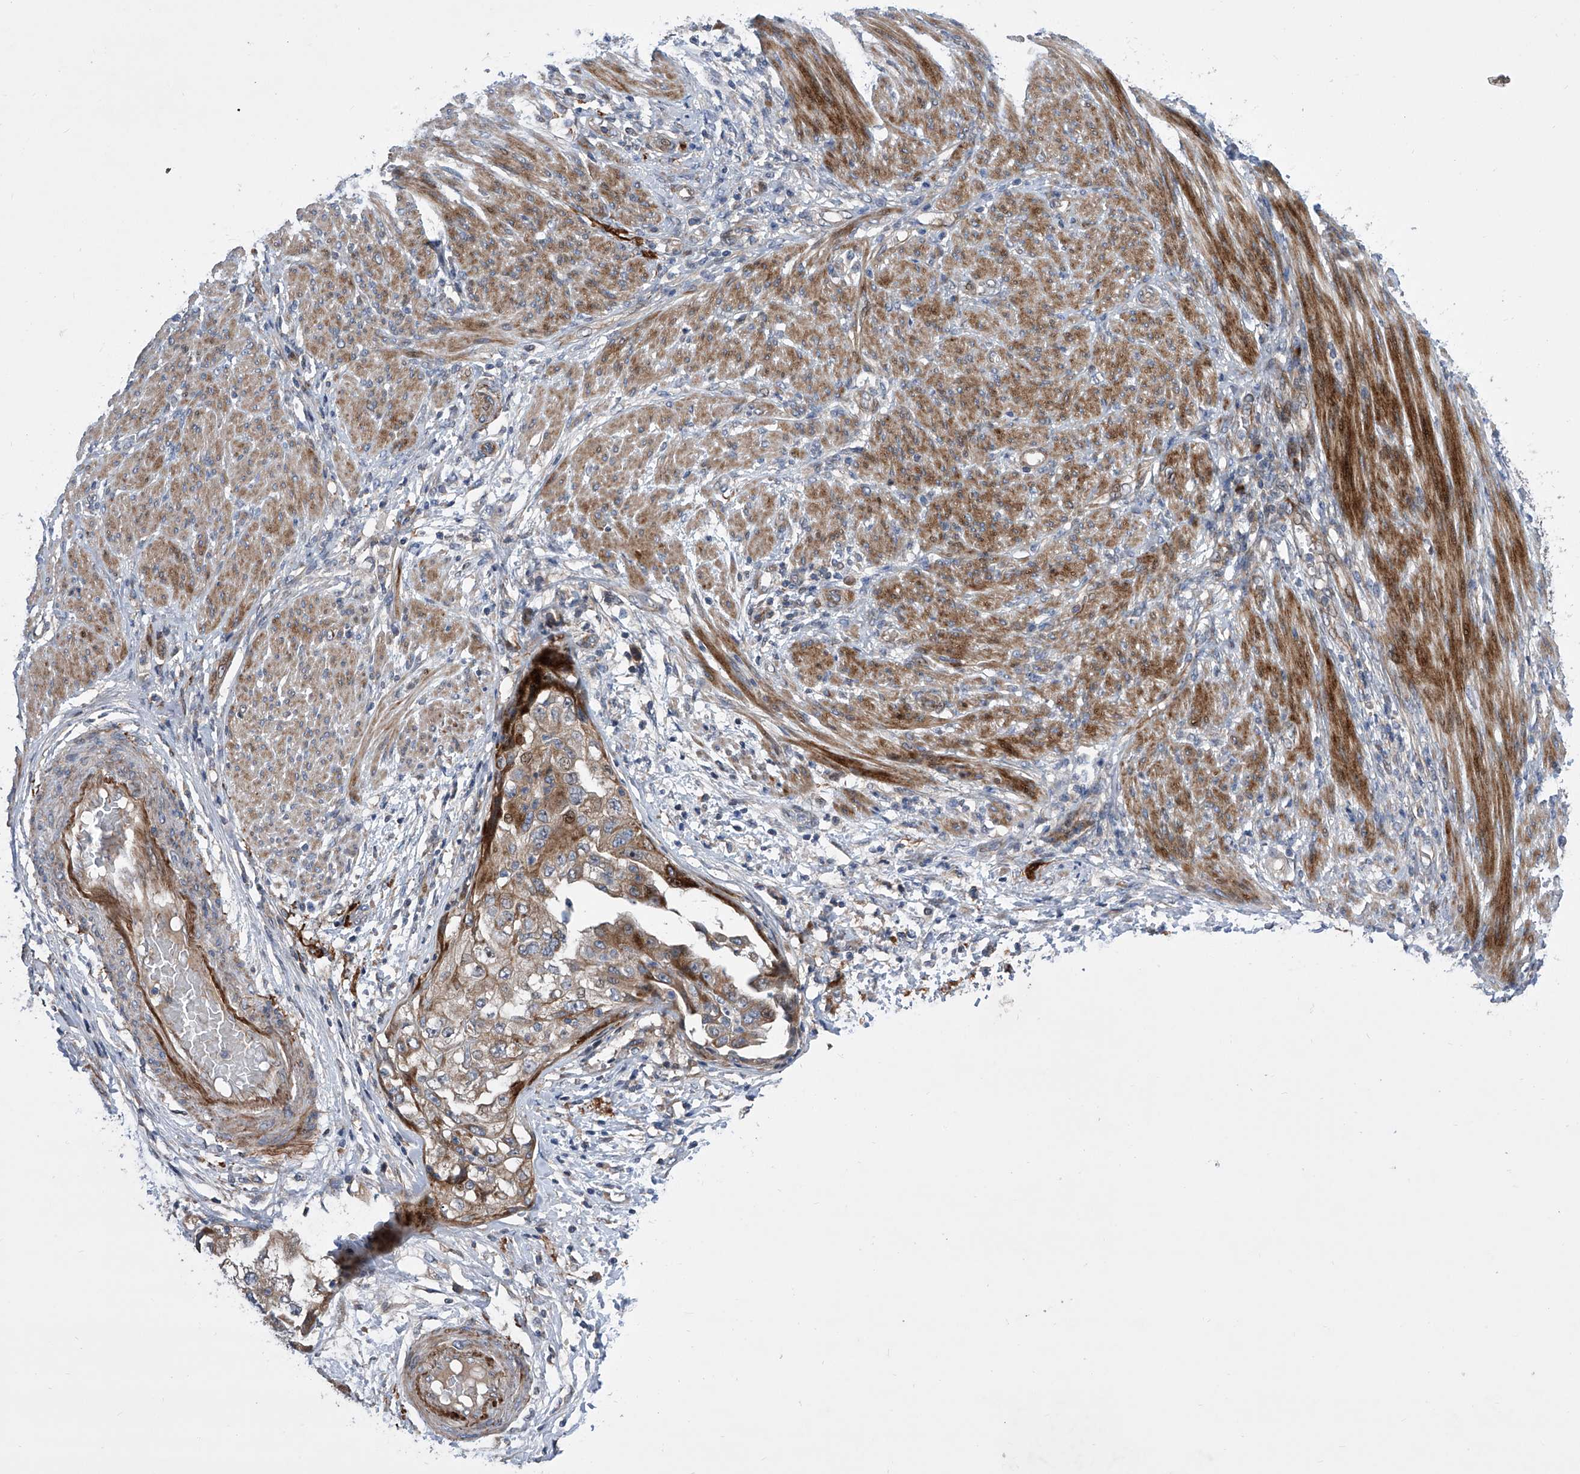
{"staining": {"intensity": "weak", "quantity": ">75%", "location": "cytoplasmic/membranous"}, "tissue": "endometrial cancer", "cell_type": "Tumor cells", "image_type": "cancer", "snomed": [{"axis": "morphology", "description": "Adenocarcinoma, NOS"}, {"axis": "topography", "description": "Endometrium"}], "caption": "Protein staining of endometrial cancer tissue shows weak cytoplasmic/membranous staining in approximately >75% of tumor cells.", "gene": "USF3", "patient": {"sex": "female", "age": 85}}